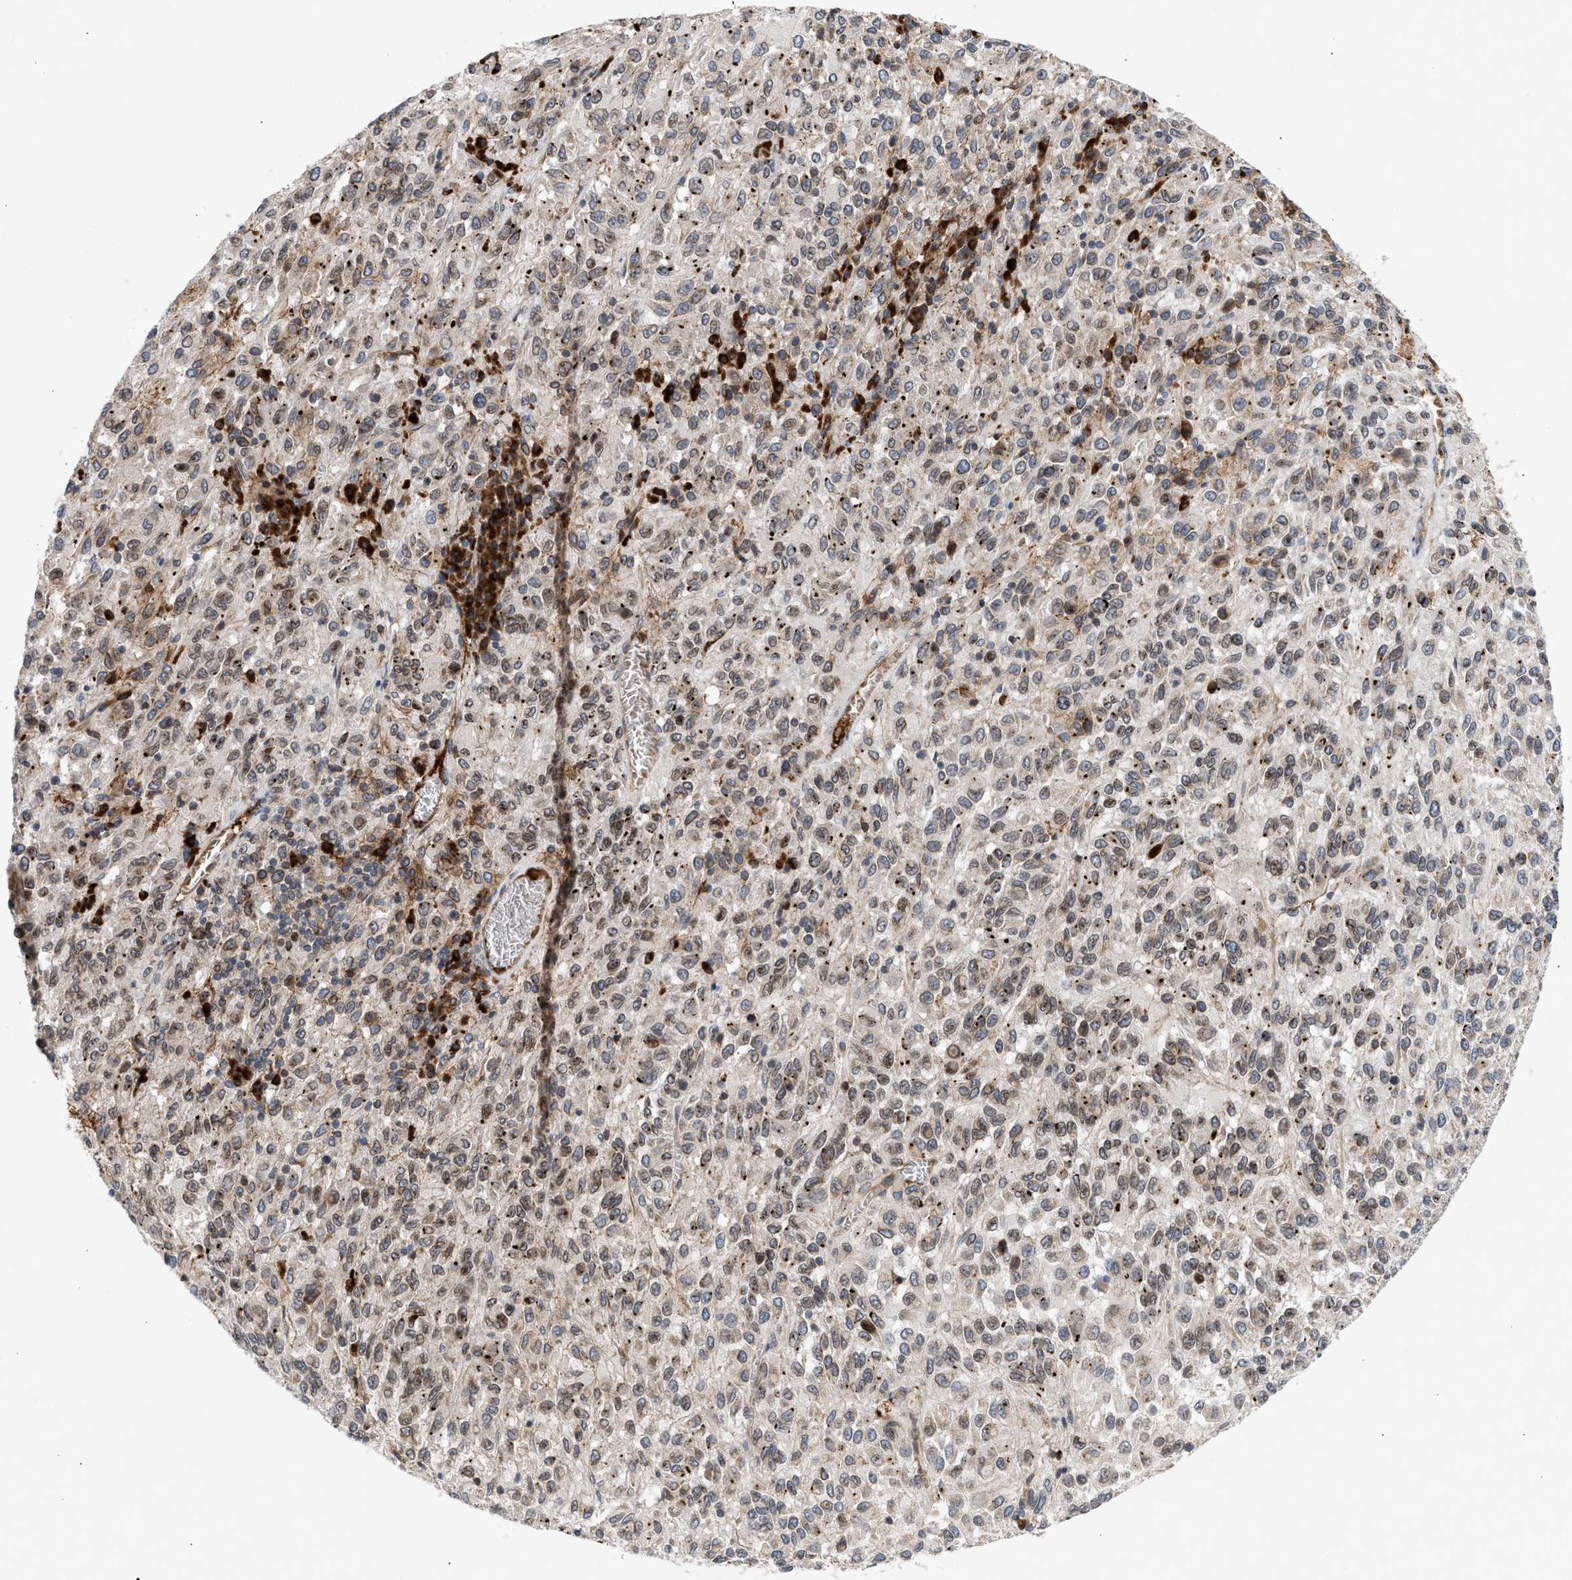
{"staining": {"intensity": "weak", "quantity": ">75%", "location": "nuclear"}, "tissue": "melanoma", "cell_type": "Tumor cells", "image_type": "cancer", "snomed": [{"axis": "morphology", "description": "Malignant melanoma, Metastatic site"}, {"axis": "topography", "description": "Lung"}], "caption": "About >75% of tumor cells in melanoma demonstrate weak nuclear protein positivity as visualized by brown immunohistochemical staining.", "gene": "NUP62", "patient": {"sex": "male", "age": 64}}